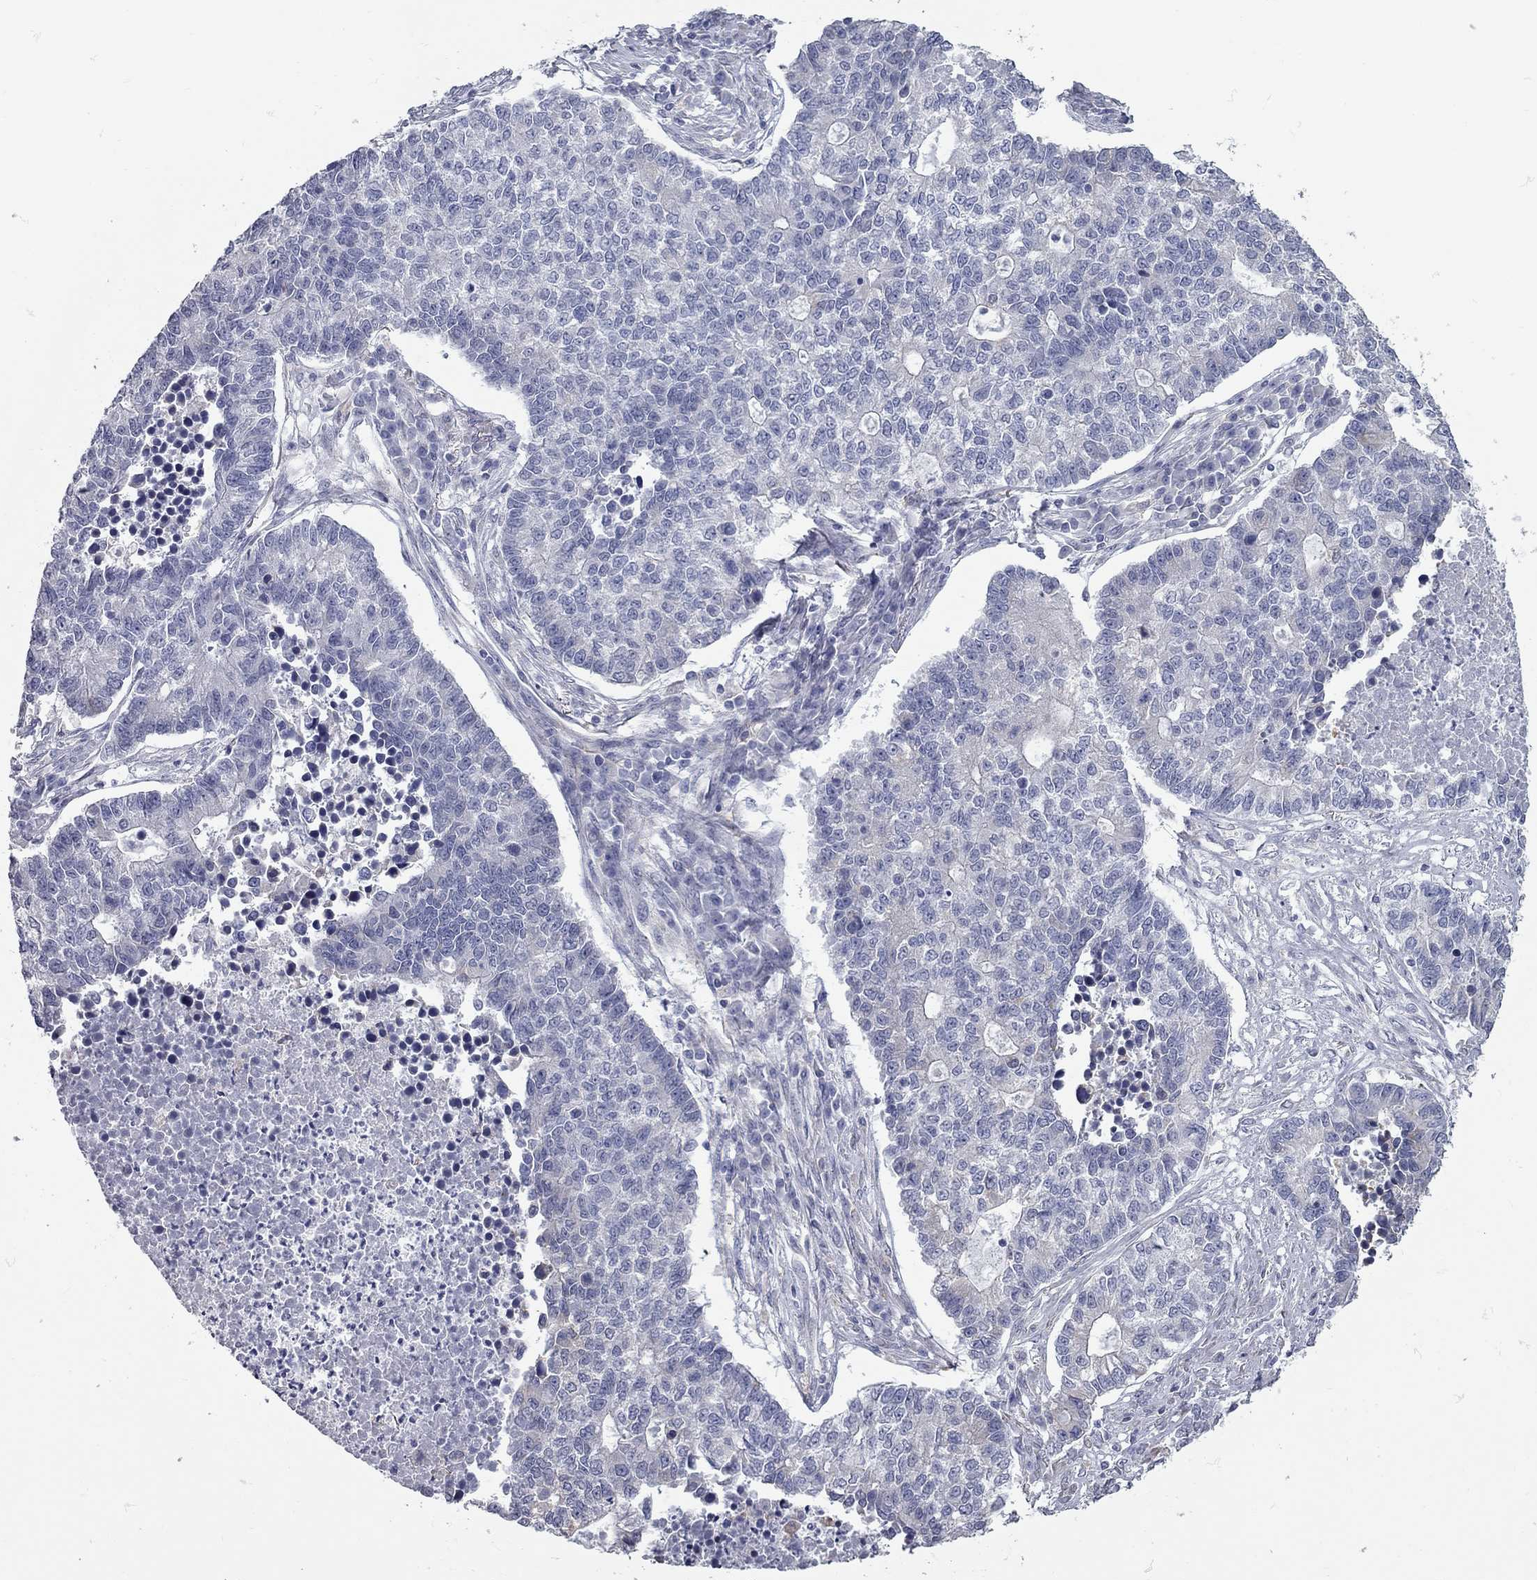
{"staining": {"intensity": "negative", "quantity": "none", "location": "none"}, "tissue": "lung cancer", "cell_type": "Tumor cells", "image_type": "cancer", "snomed": [{"axis": "morphology", "description": "Adenocarcinoma, NOS"}, {"axis": "topography", "description": "Lung"}], "caption": "The image demonstrates no staining of tumor cells in lung cancer (adenocarcinoma). (DAB IHC, high magnification).", "gene": "XAGE2", "patient": {"sex": "male", "age": 57}}